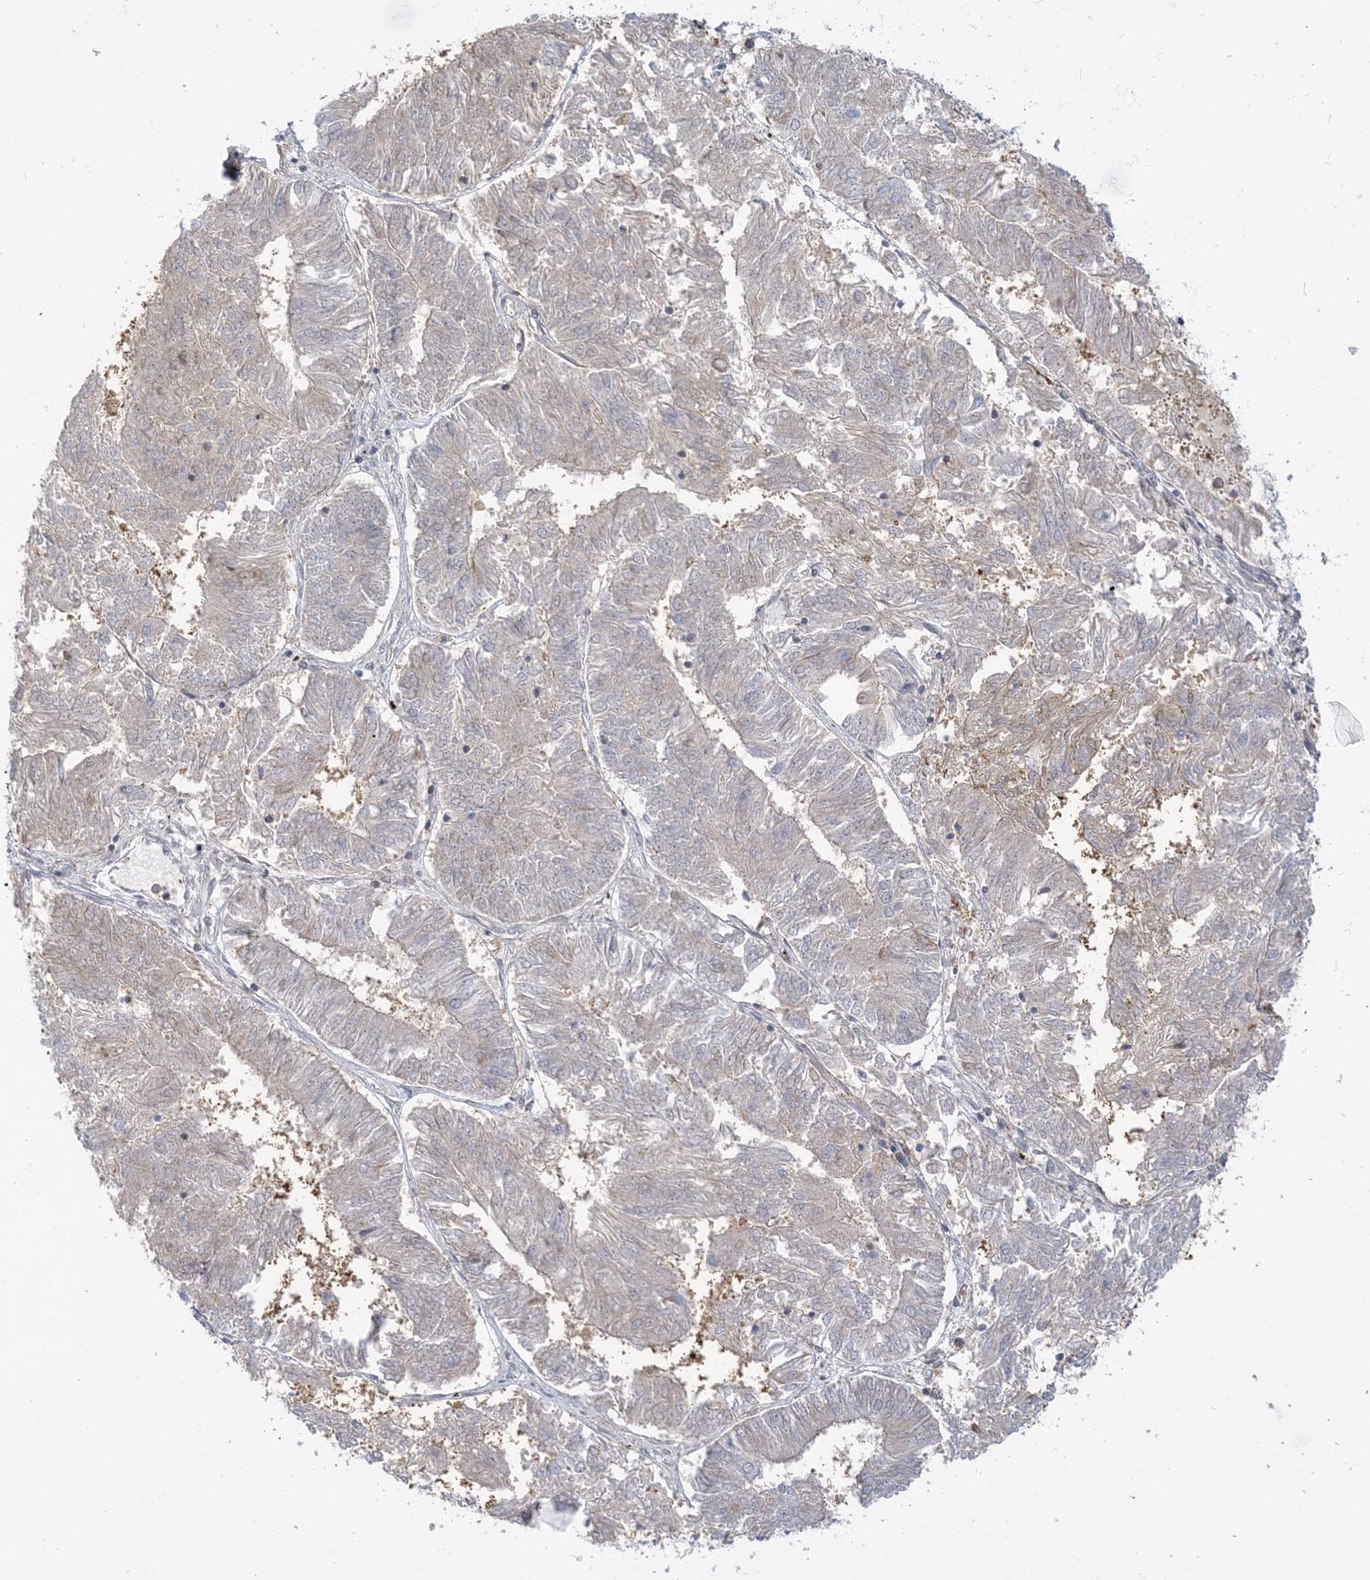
{"staining": {"intensity": "negative", "quantity": "none", "location": "none"}, "tissue": "endometrial cancer", "cell_type": "Tumor cells", "image_type": "cancer", "snomed": [{"axis": "morphology", "description": "Adenocarcinoma, NOS"}, {"axis": "topography", "description": "Endometrium"}], "caption": "Tumor cells are negative for protein expression in human endometrial adenocarcinoma.", "gene": "THADA", "patient": {"sex": "female", "age": 58}}